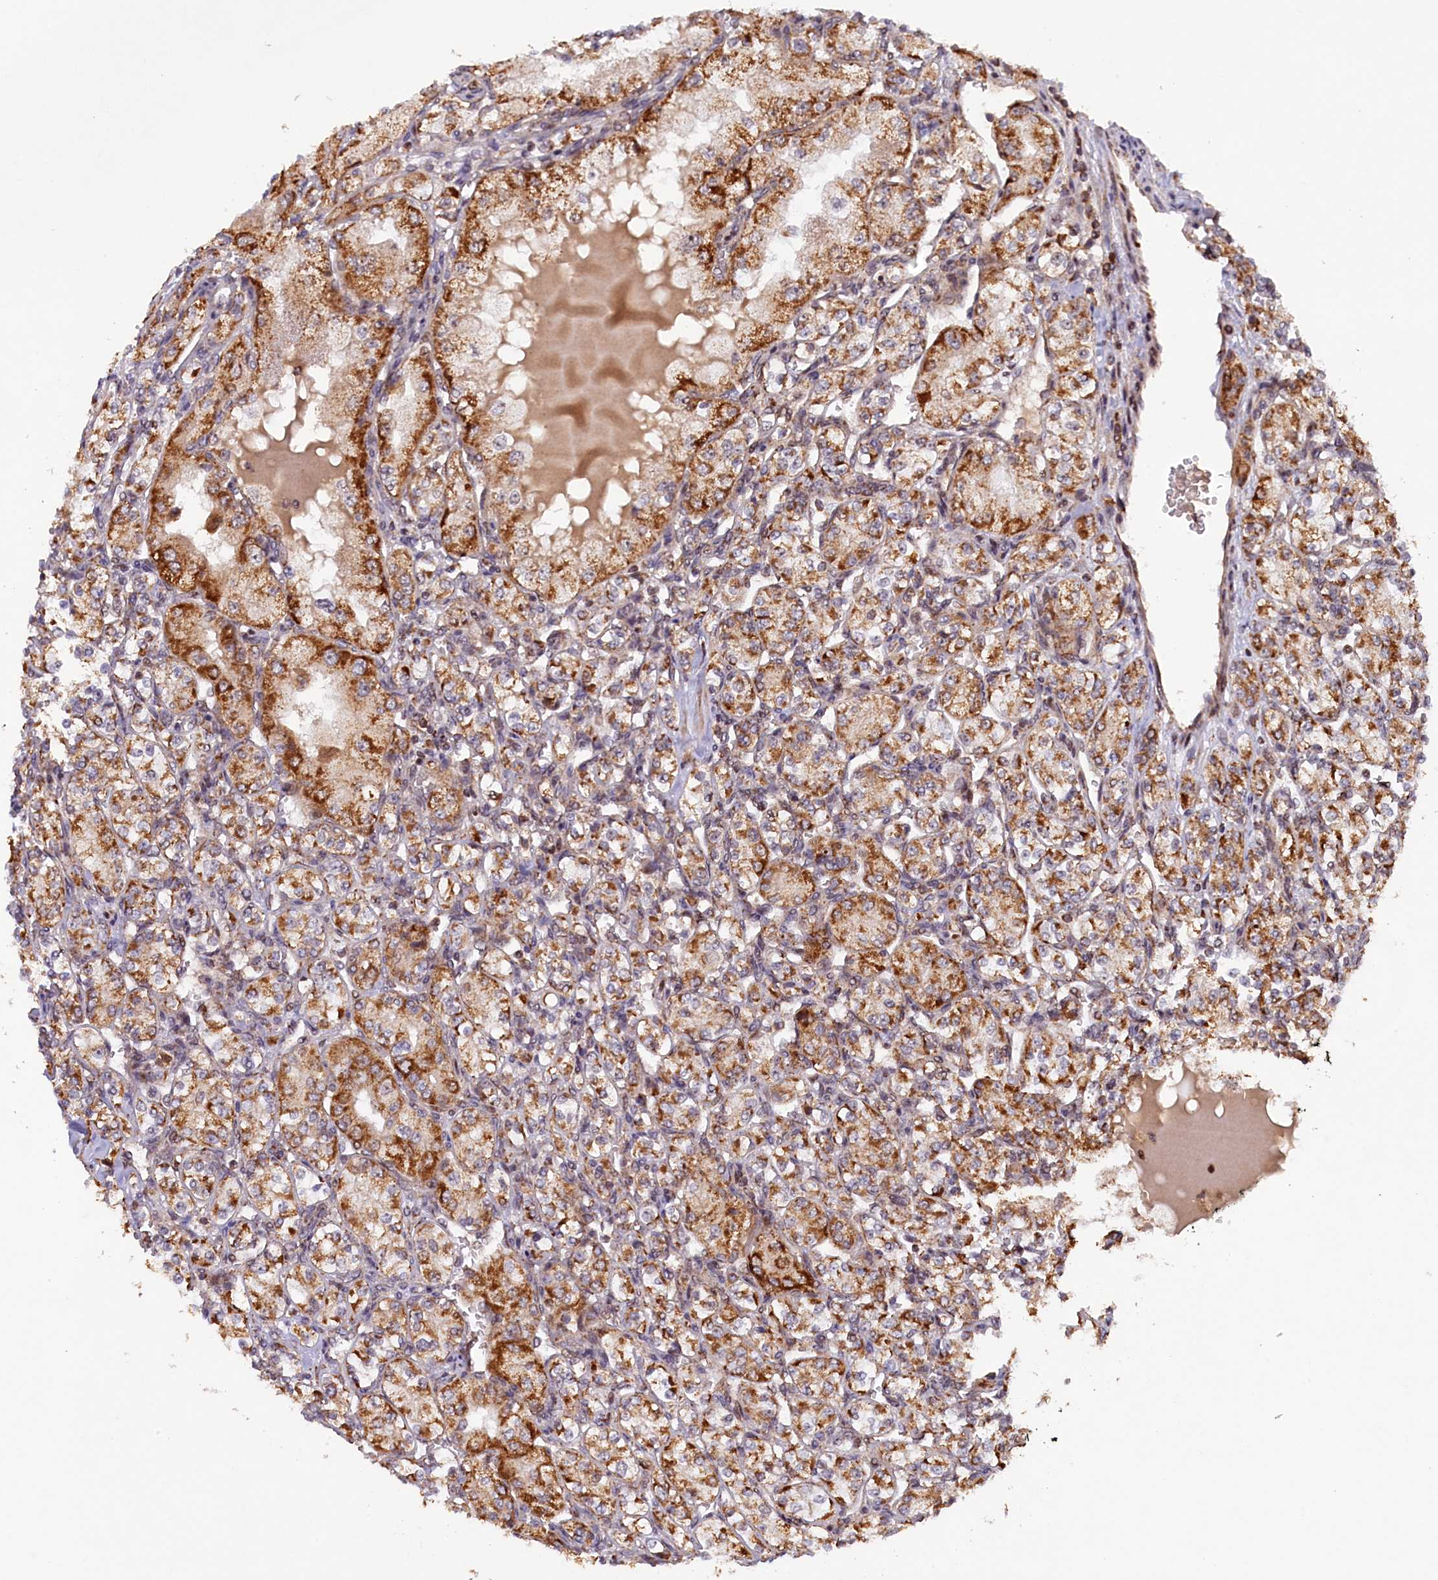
{"staining": {"intensity": "strong", "quantity": "25%-75%", "location": "cytoplasmic/membranous"}, "tissue": "renal cancer", "cell_type": "Tumor cells", "image_type": "cancer", "snomed": [{"axis": "morphology", "description": "Adenocarcinoma, NOS"}, {"axis": "topography", "description": "Kidney"}], "caption": "Renal adenocarcinoma stained with DAB IHC displays high levels of strong cytoplasmic/membranous staining in about 25%-75% of tumor cells. The protein of interest is stained brown, and the nuclei are stained in blue (DAB IHC with brightfield microscopy, high magnification).", "gene": "DUS3L", "patient": {"sex": "male", "age": 77}}